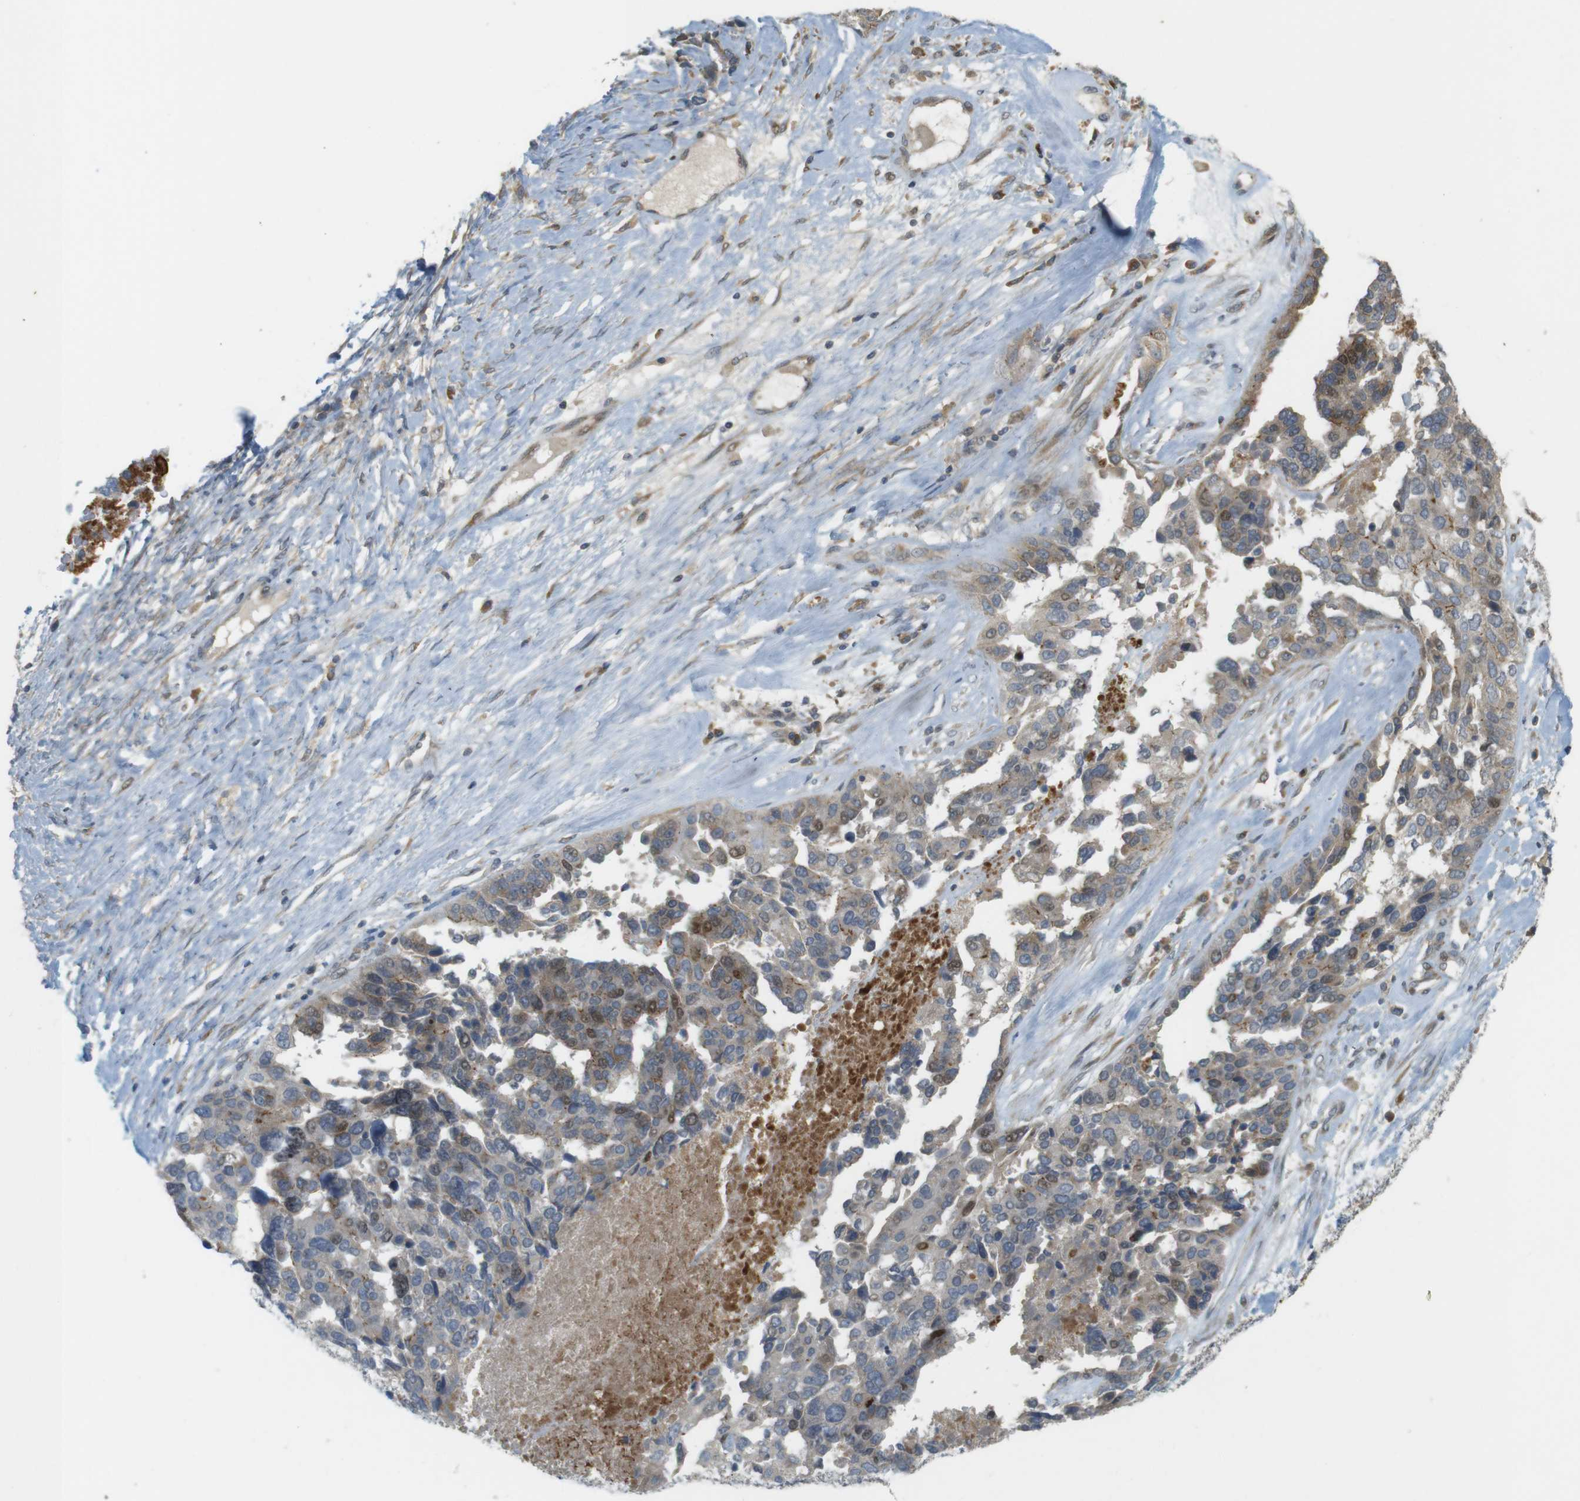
{"staining": {"intensity": "weak", "quantity": "25%-75%", "location": "cytoplasmic/membranous,nuclear"}, "tissue": "ovarian cancer", "cell_type": "Tumor cells", "image_type": "cancer", "snomed": [{"axis": "morphology", "description": "Cystadenocarcinoma, serous, NOS"}, {"axis": "topography", "description": "Ovary"}], "caption": "Immunohistochemistry staining of serous cystadenocarcinoma (ovarian), which reveals low levels of weak cytoplasmic/membranous and nuclear positivity in approximately 25%-75% of tumor cells indicating weak cytoplasmic/membranous and nuclear protein positivity. The staining was performed using DAB (brown) for protein detection and nuclei were counterstained in hematoxylin (blue).", "gene": "CLRN3", "patient": {"sex": "female", "age": 44}}